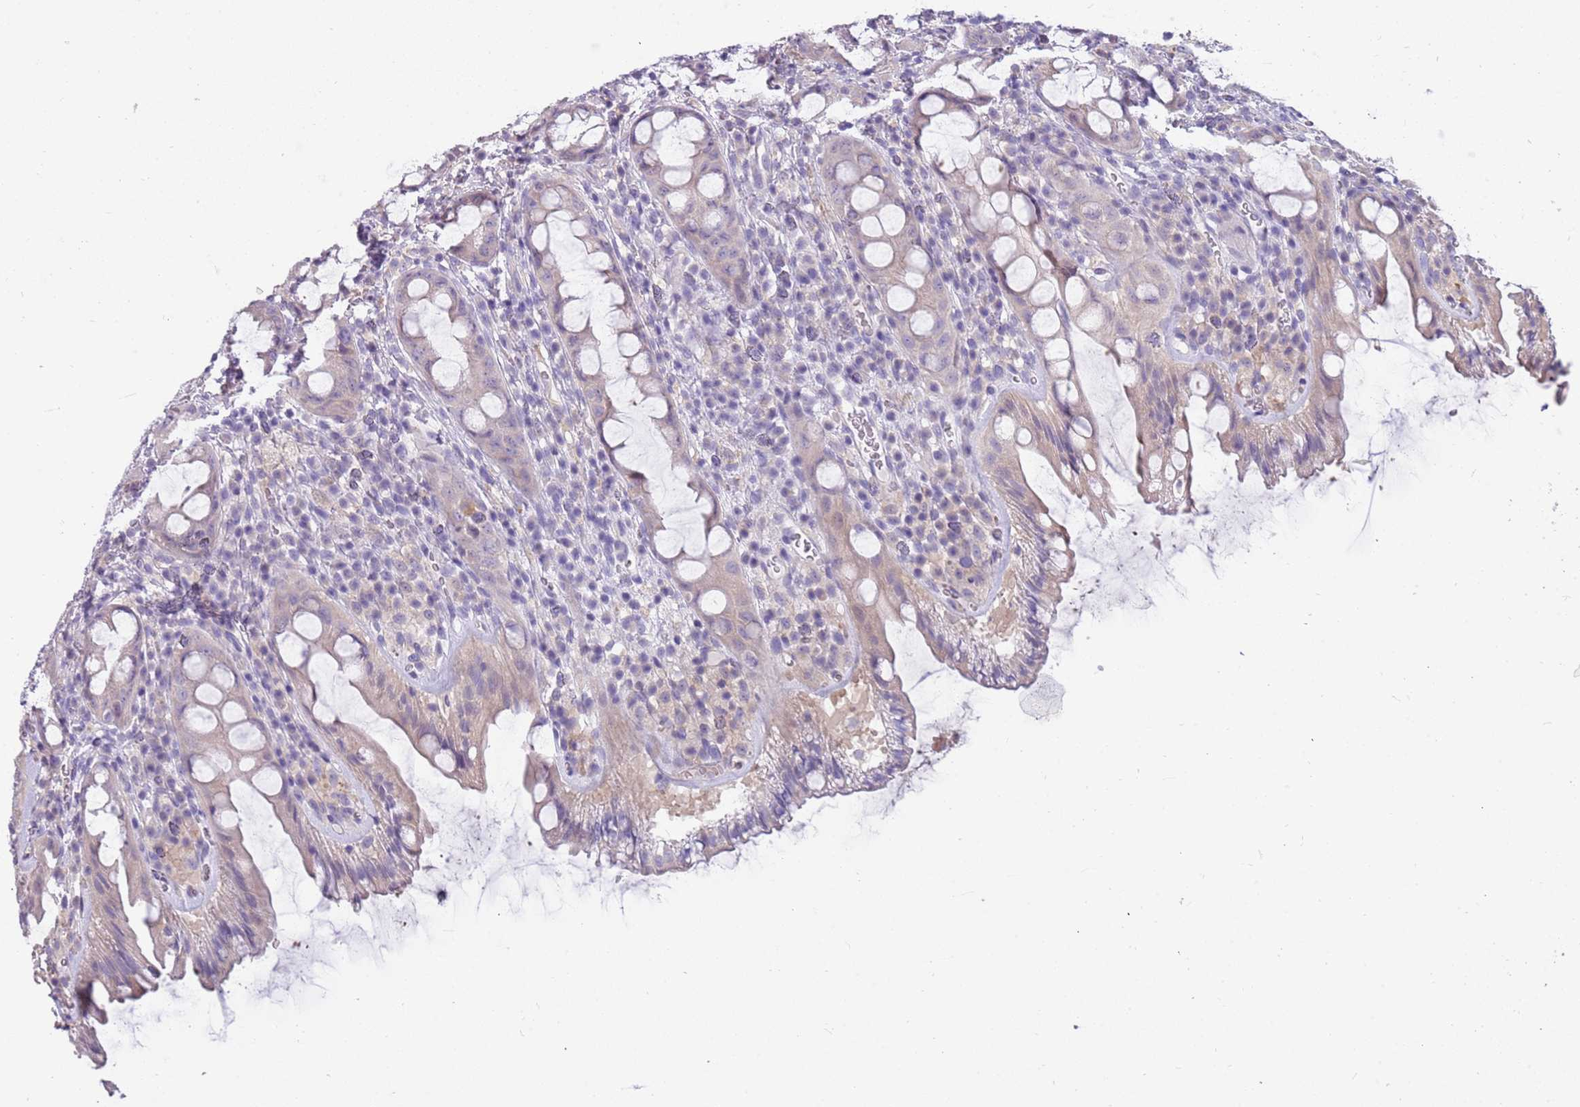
{"staining": {"intensity": "weak", "quantity": "<25%", "location": "cytoplasmic/membranous"}, "tissue": "rectum", "cell_type": "Glandular cells", "image_type": "normal", "snomed": [{"axis": "morphology", "description": "Normal tissue, NOS"}, {"axis": "topography", "description": "Rectum"}], "caption": "The photomicrograph displays no significant staining in glandular cells of rectum.", "gene": "RHCG", "patient": {"sex": "female", "age": 57}}